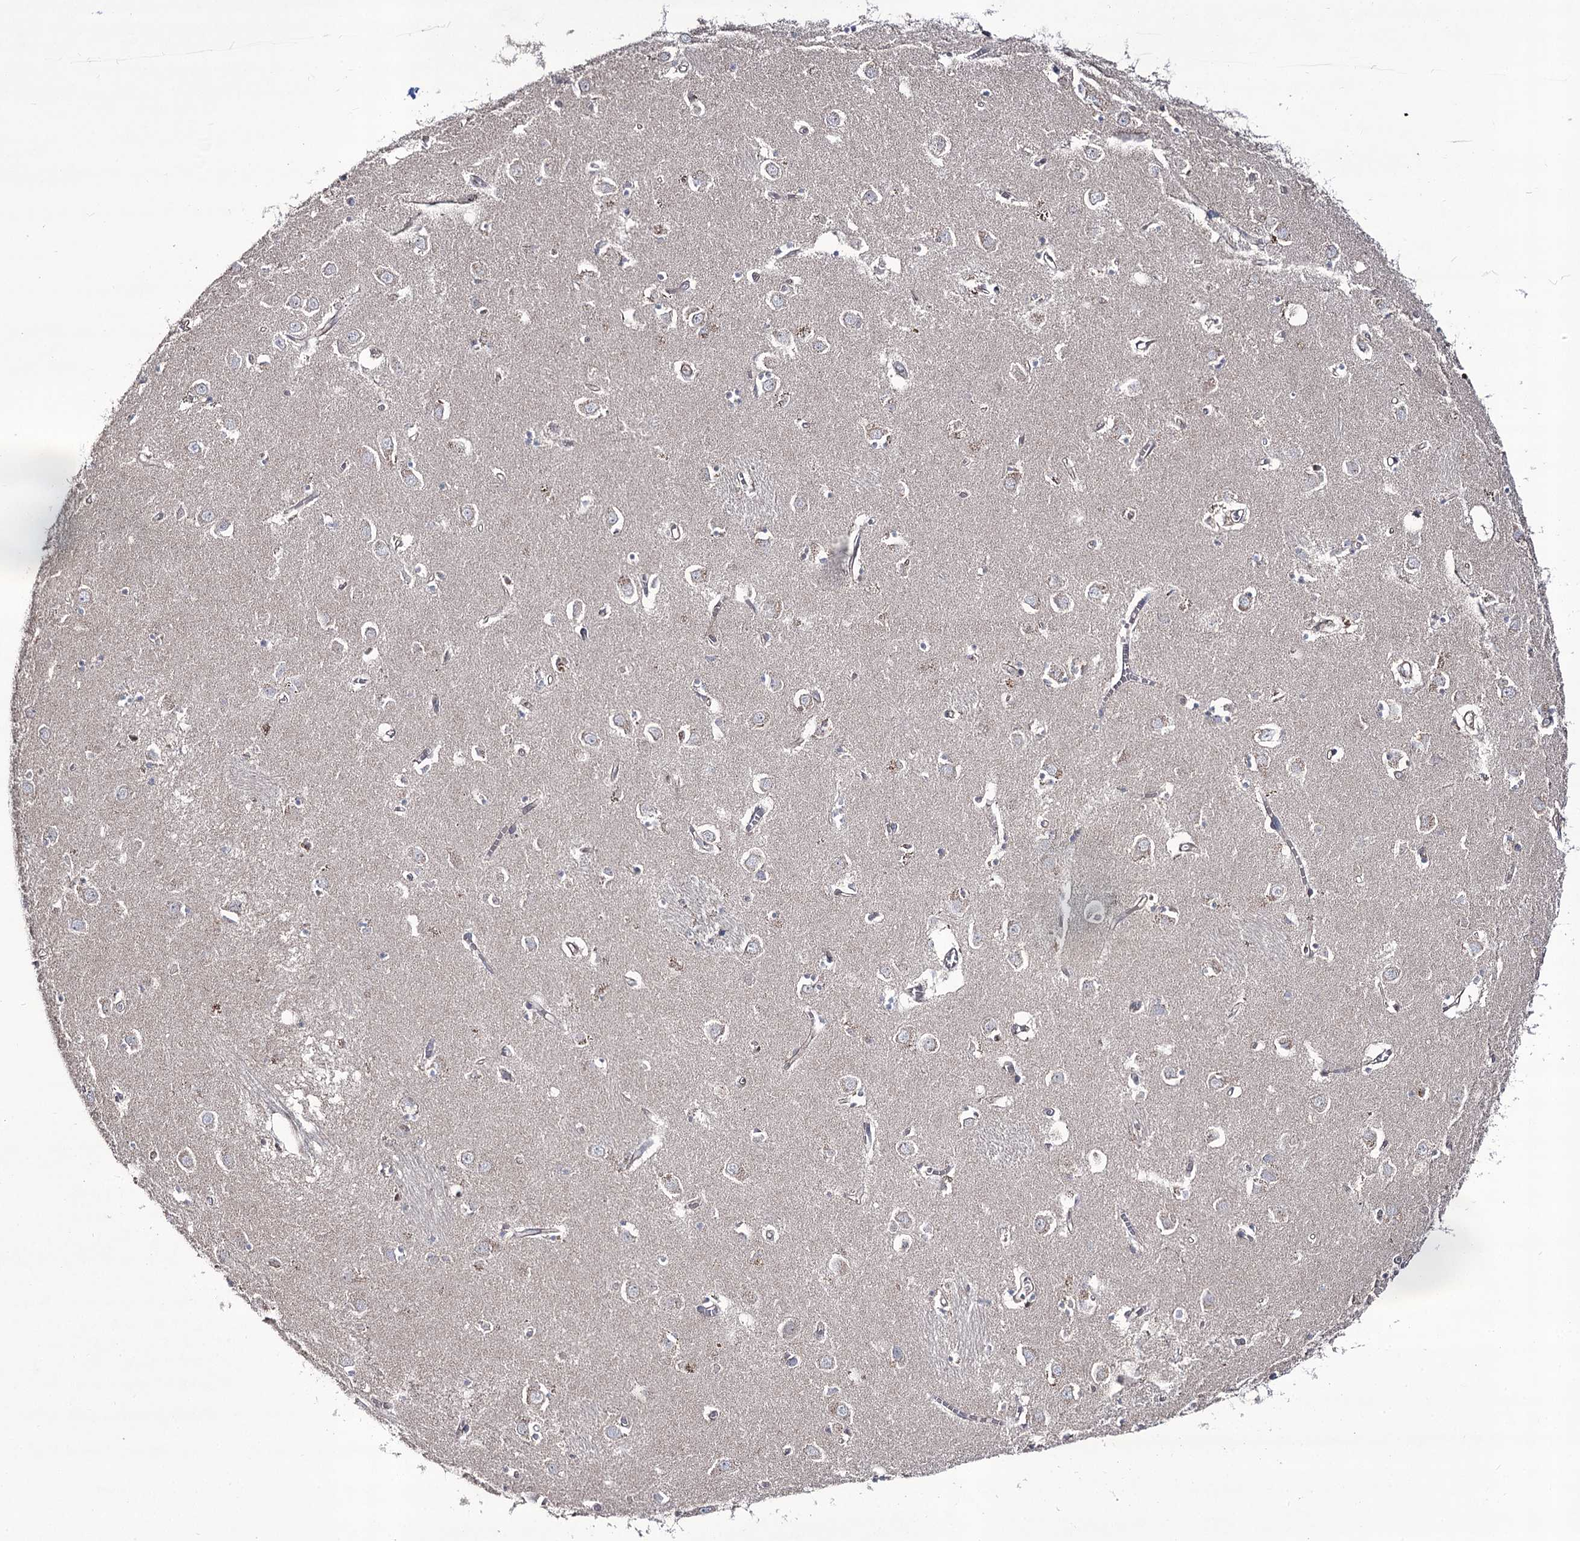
{"staining": {"intensity": "negative", "quantity": "none", "location": "none"}, "tissue": "caudate", "cell_type": "Glial cells", "image_type": "normal", "snomed": [{"axis": "morphology", "description": "Normal tissue, NOS"}, {"axis": "topography", "description": "Lateral ventricle wall"}], "caption": "Immunohistochemical staining of benign caudate displays no significant expression in glial cells. Brightfield microscopy of immunohistochemistry stained with DAB (brown) and hematoxylin (blue), captured at high magnification.", "gene": "REXO2", "patient": {"sex": "male", "age": 70}}